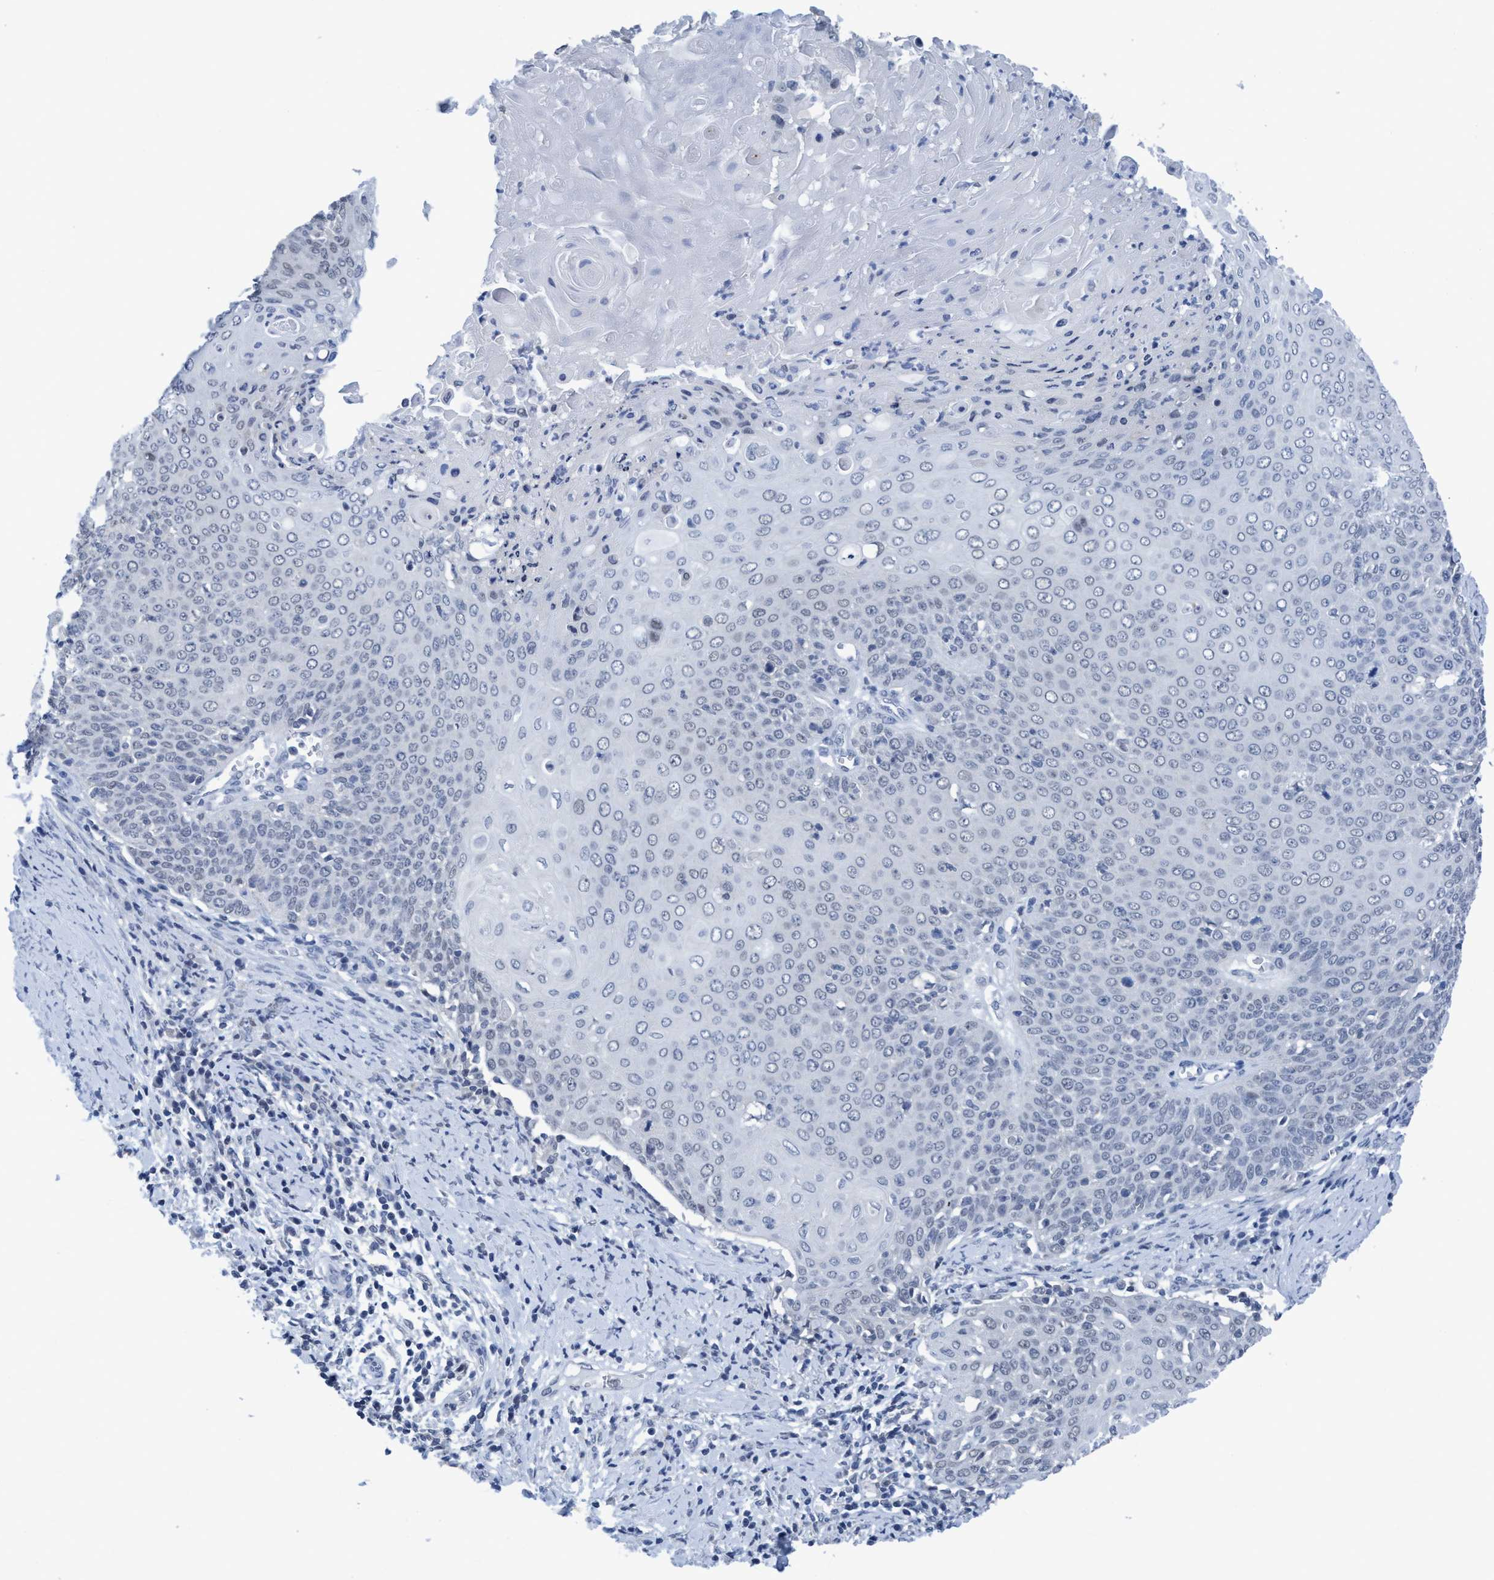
{"staining": {"intensity": "negative", "quantity": "none", "location": "none"}, "tissue": "cervical cancer", "cell_type": "Tumor cells", "image_type": "cancer", "snomed": [{"axis": "morphology", "description": "Squamous cell carcinoma, NOS"}, {"axis": "topography", "description": "Cervix"}], "caption": "There is no significant staining in tumor cells of squamous cell carcinoma (cervical).", "gene": "DNAI1", "patient": {"sex": "female", "age": 39}}